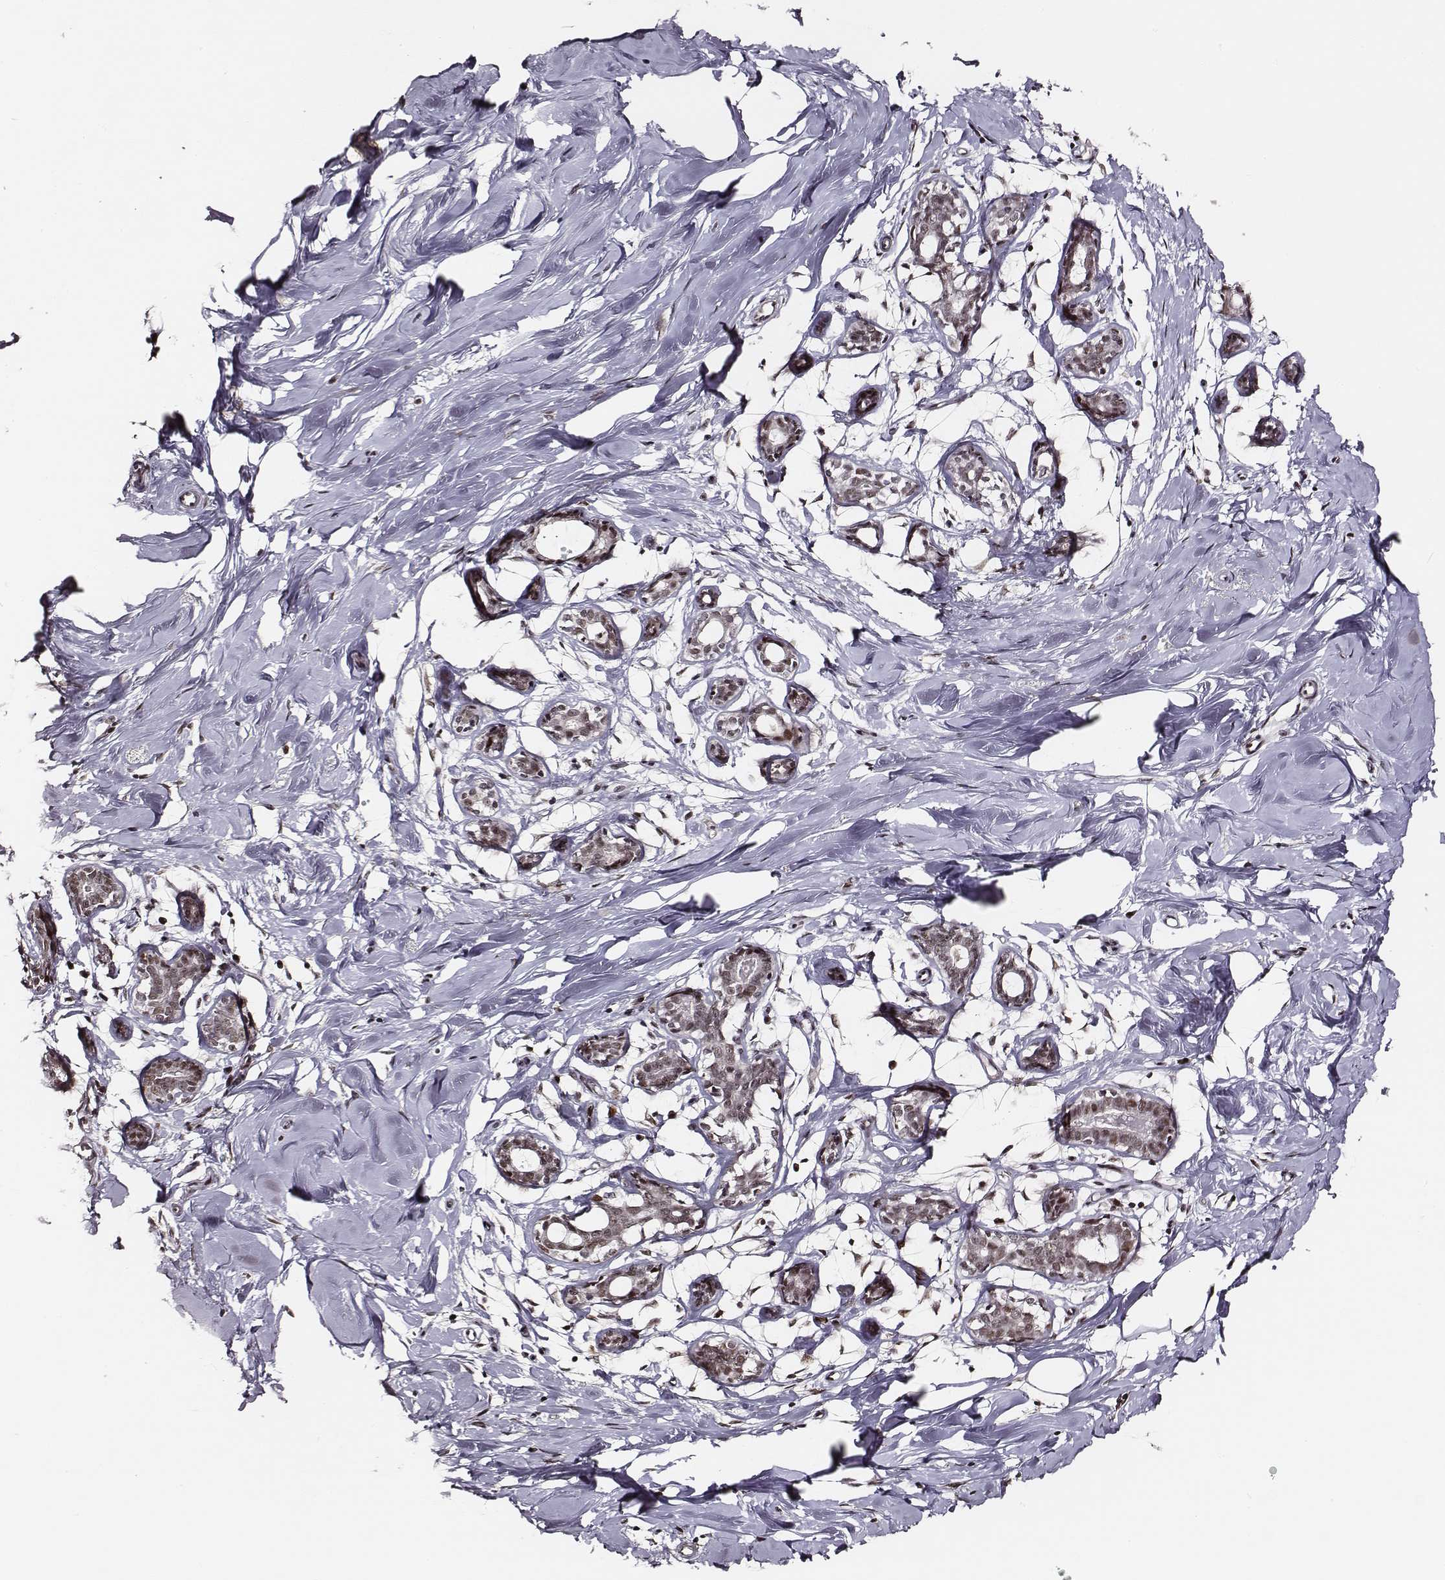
{"staining": {"intensity": "moderate", "quantity": ">75%", "location": "nuclear"}, "tissue": "breast", "cell_type": "Adipocytes", "image_type": "normal", "snomed": [{"axis": "morphology", "description": "Normal tissue, NOS"}, {"axis": "topography", "description": "Breast"}], "caption": "Adipocytes show medium levels of moderate nuclear expression in approximately >75% of cells in unremarkable breast. (DAB (3,3'-diaminobenzidine) = brown stain, brightfield microscopy at high magnification).", "gene": "PPARA", "patient": {"sex": "female", "age": 27}}